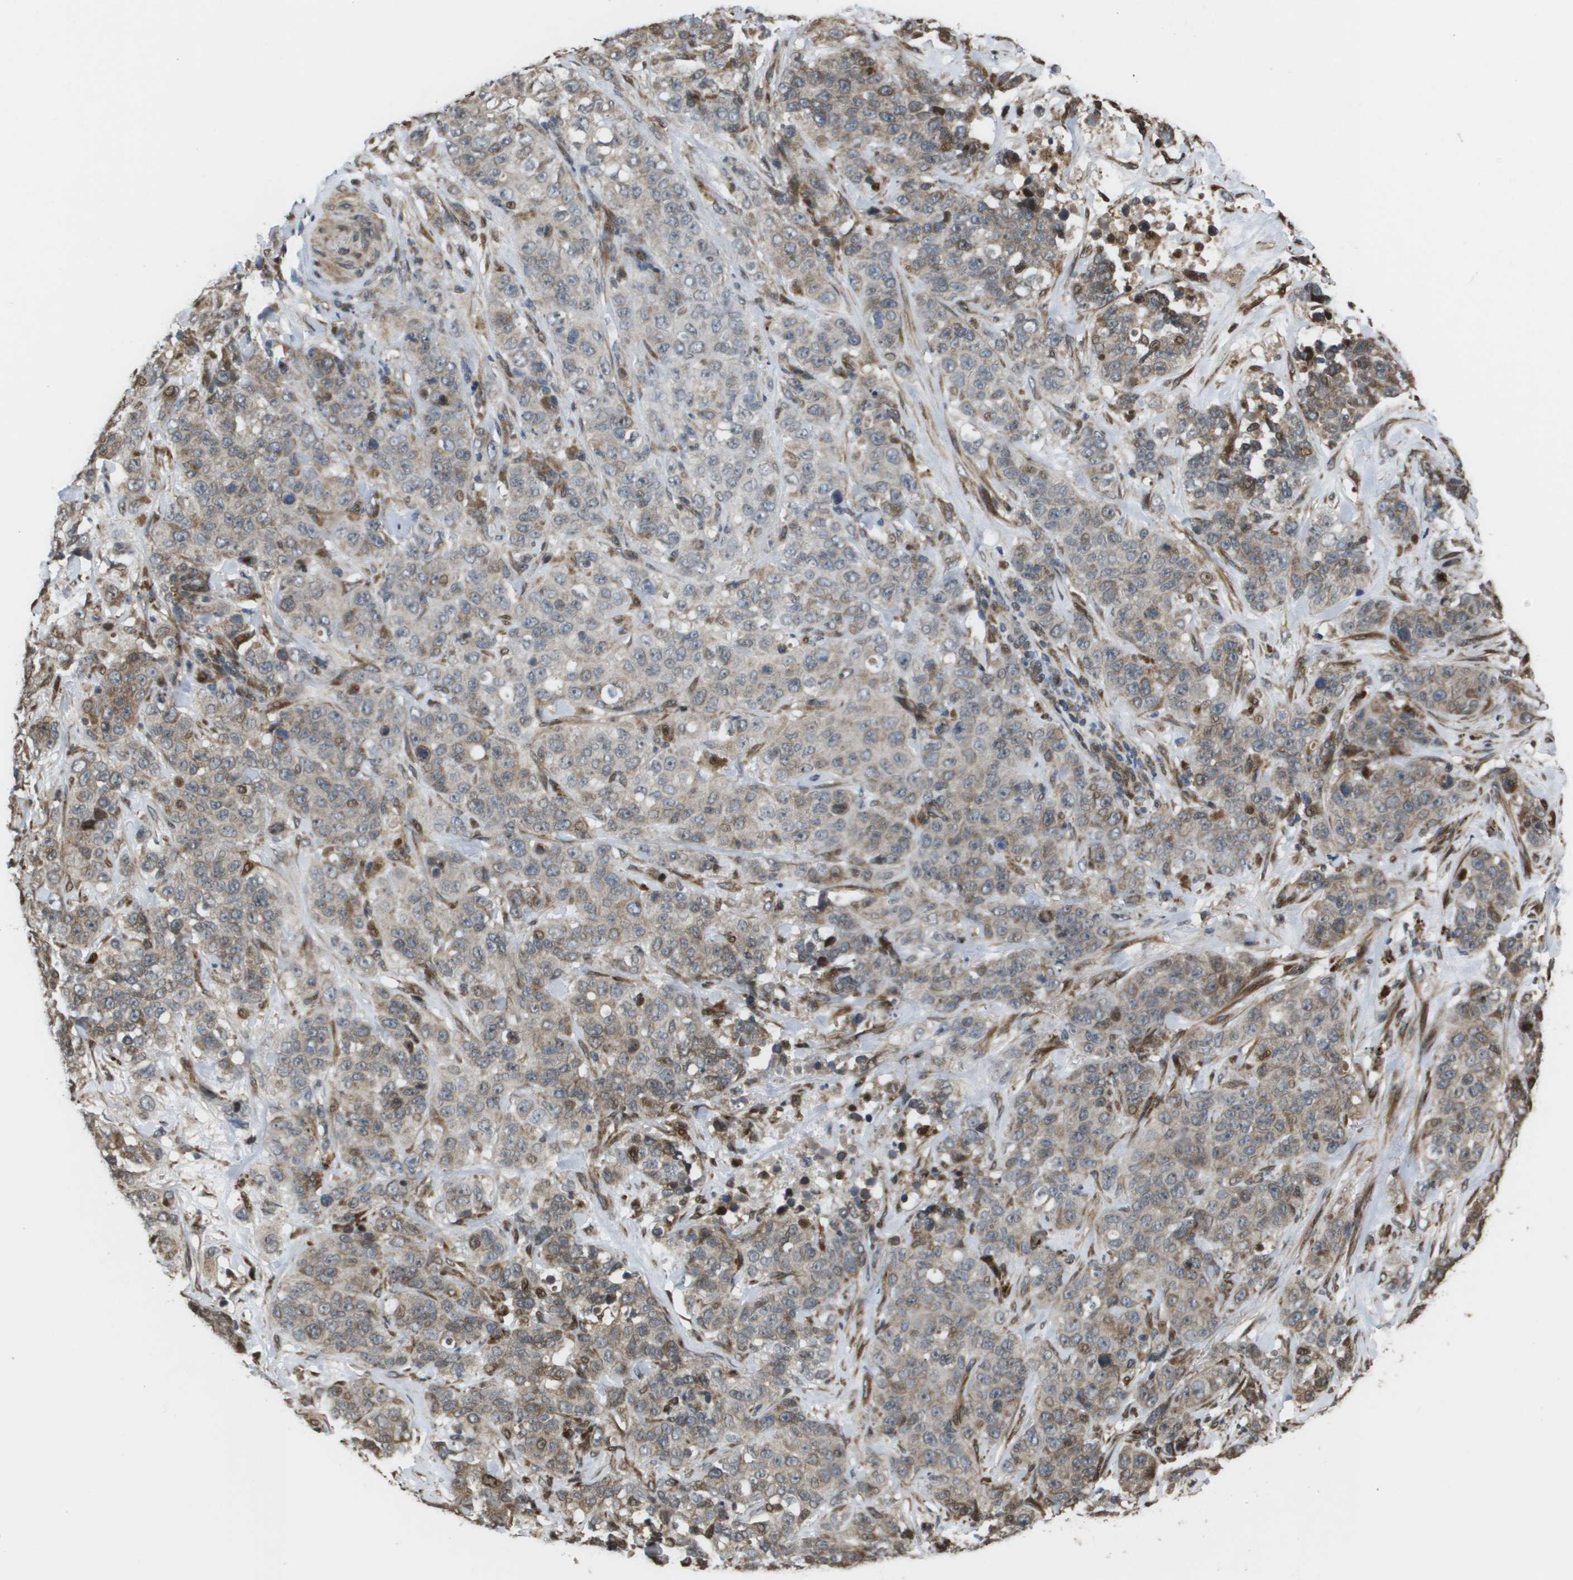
{"staining": {"intensity": "weak", "quantity": "<25%", "location": "cytoplasmic/membranous"}, "tissue": "stomach cancer", "cell_type": "Tumor cells", "image_type": "cancer", "snomed": [{"axis": "morphology", "description": "Adenocarcinoma, NOS"}, {"axis": "topography", "description": "Stomach"}], "caption": "Immunohistochemistry (IHC) of stomach cancer shows no staining in tumor cells.", "gene": "AXIN2", "patient": {"sex": "male", "age": 48}}